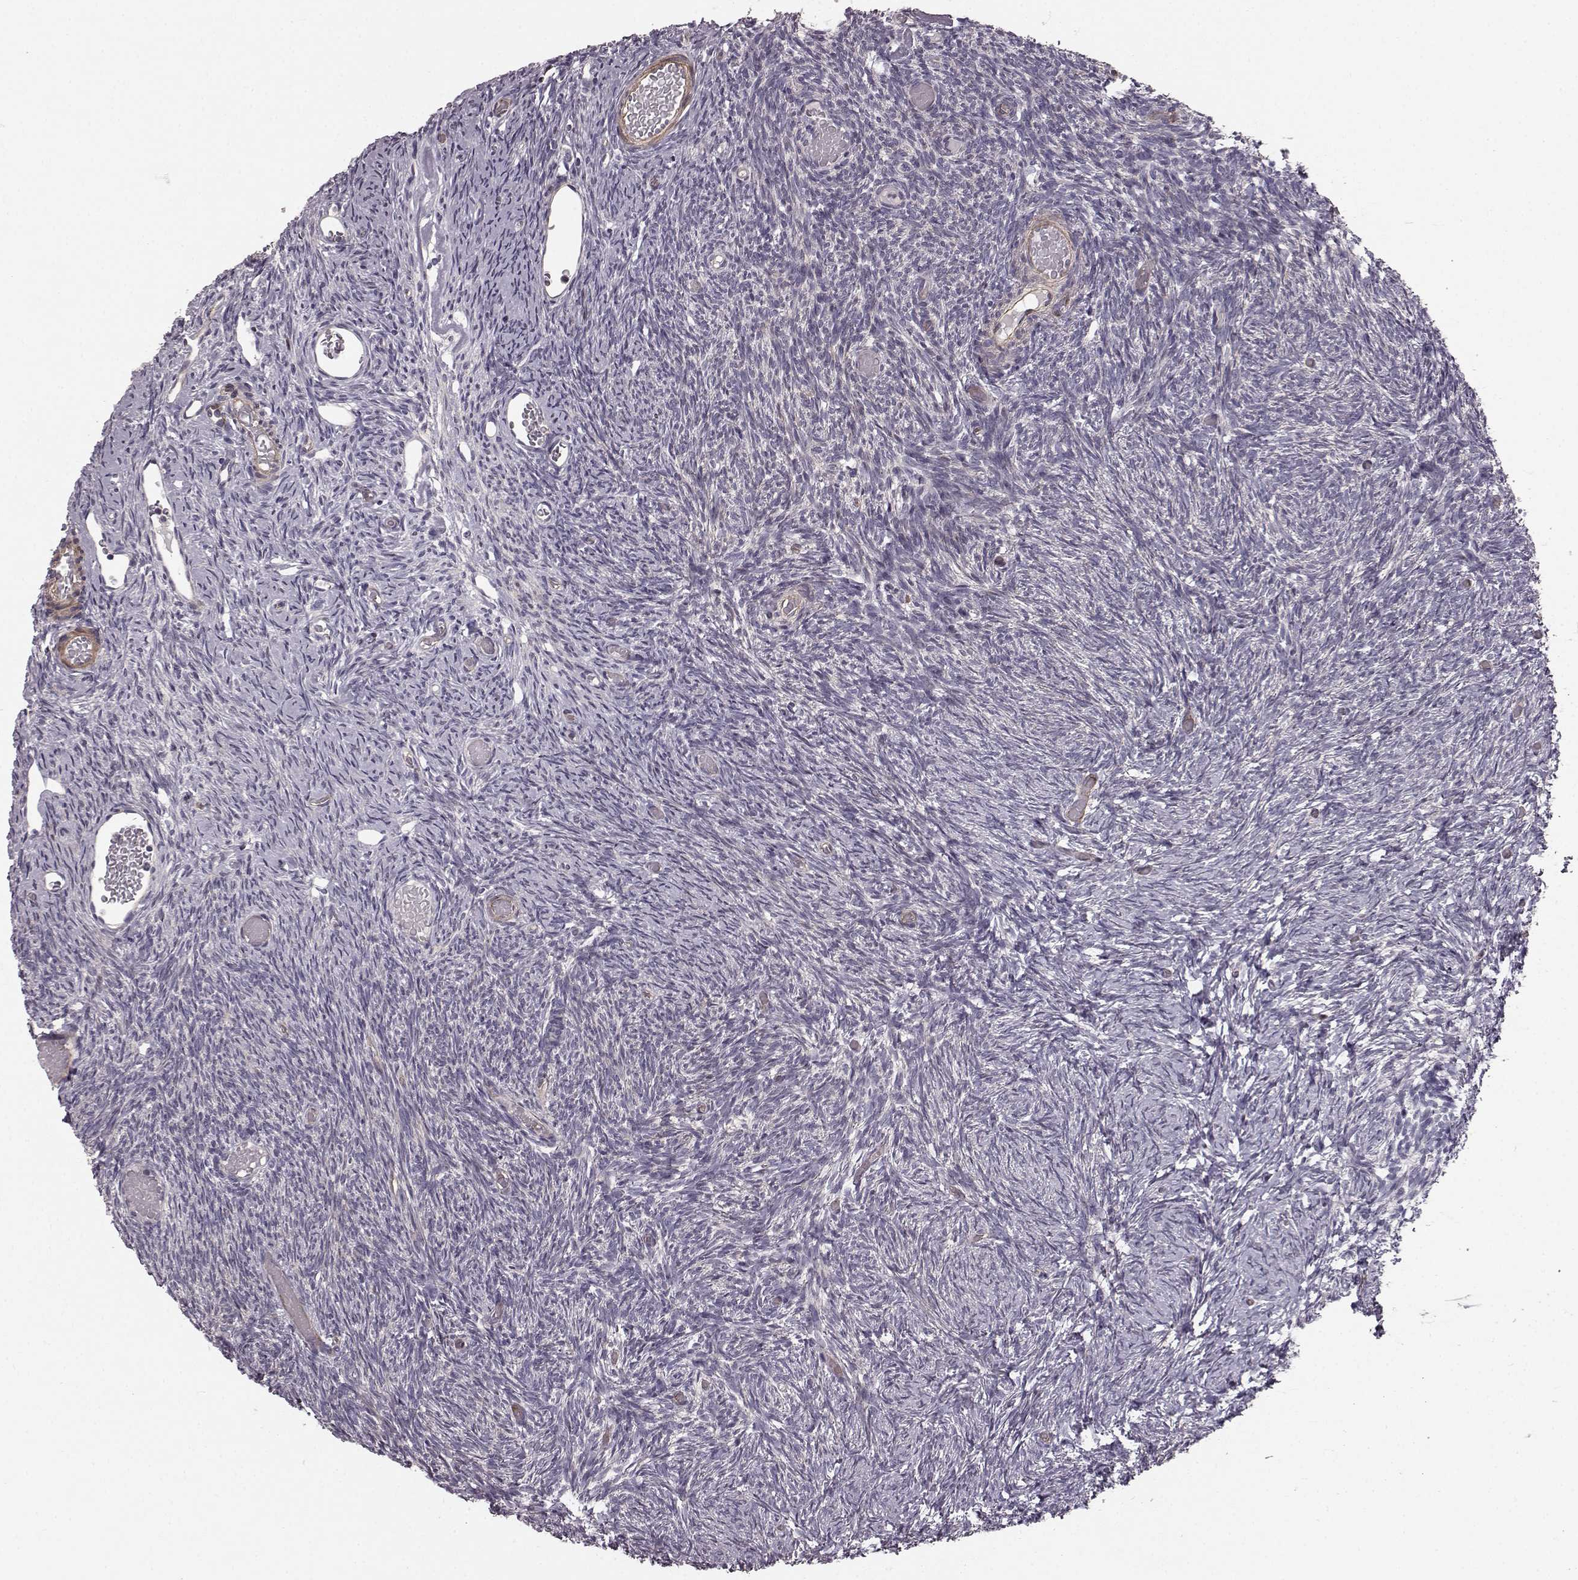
{"staining": {"intensity": "negative", "quantity": "none", "location": "none"}, "tissue": "ovary", "cell_type": "Ovarian stroma cells", "image_type": "normal", "snomed": [{"axis": "morphology", "description": "Normal tissue, NOS"}, {"axis": "topography", "description": "Ovary"}], "caption": "There is no significant positivity in ovarian stroma cells of ovary. (Stains: DAB IHC with hematoxylin counter stain, Microscopy: brightfield microscopy at high magnification).", "gene": "SLC22A18", "patient": {"sex": "female", "age": 39}}